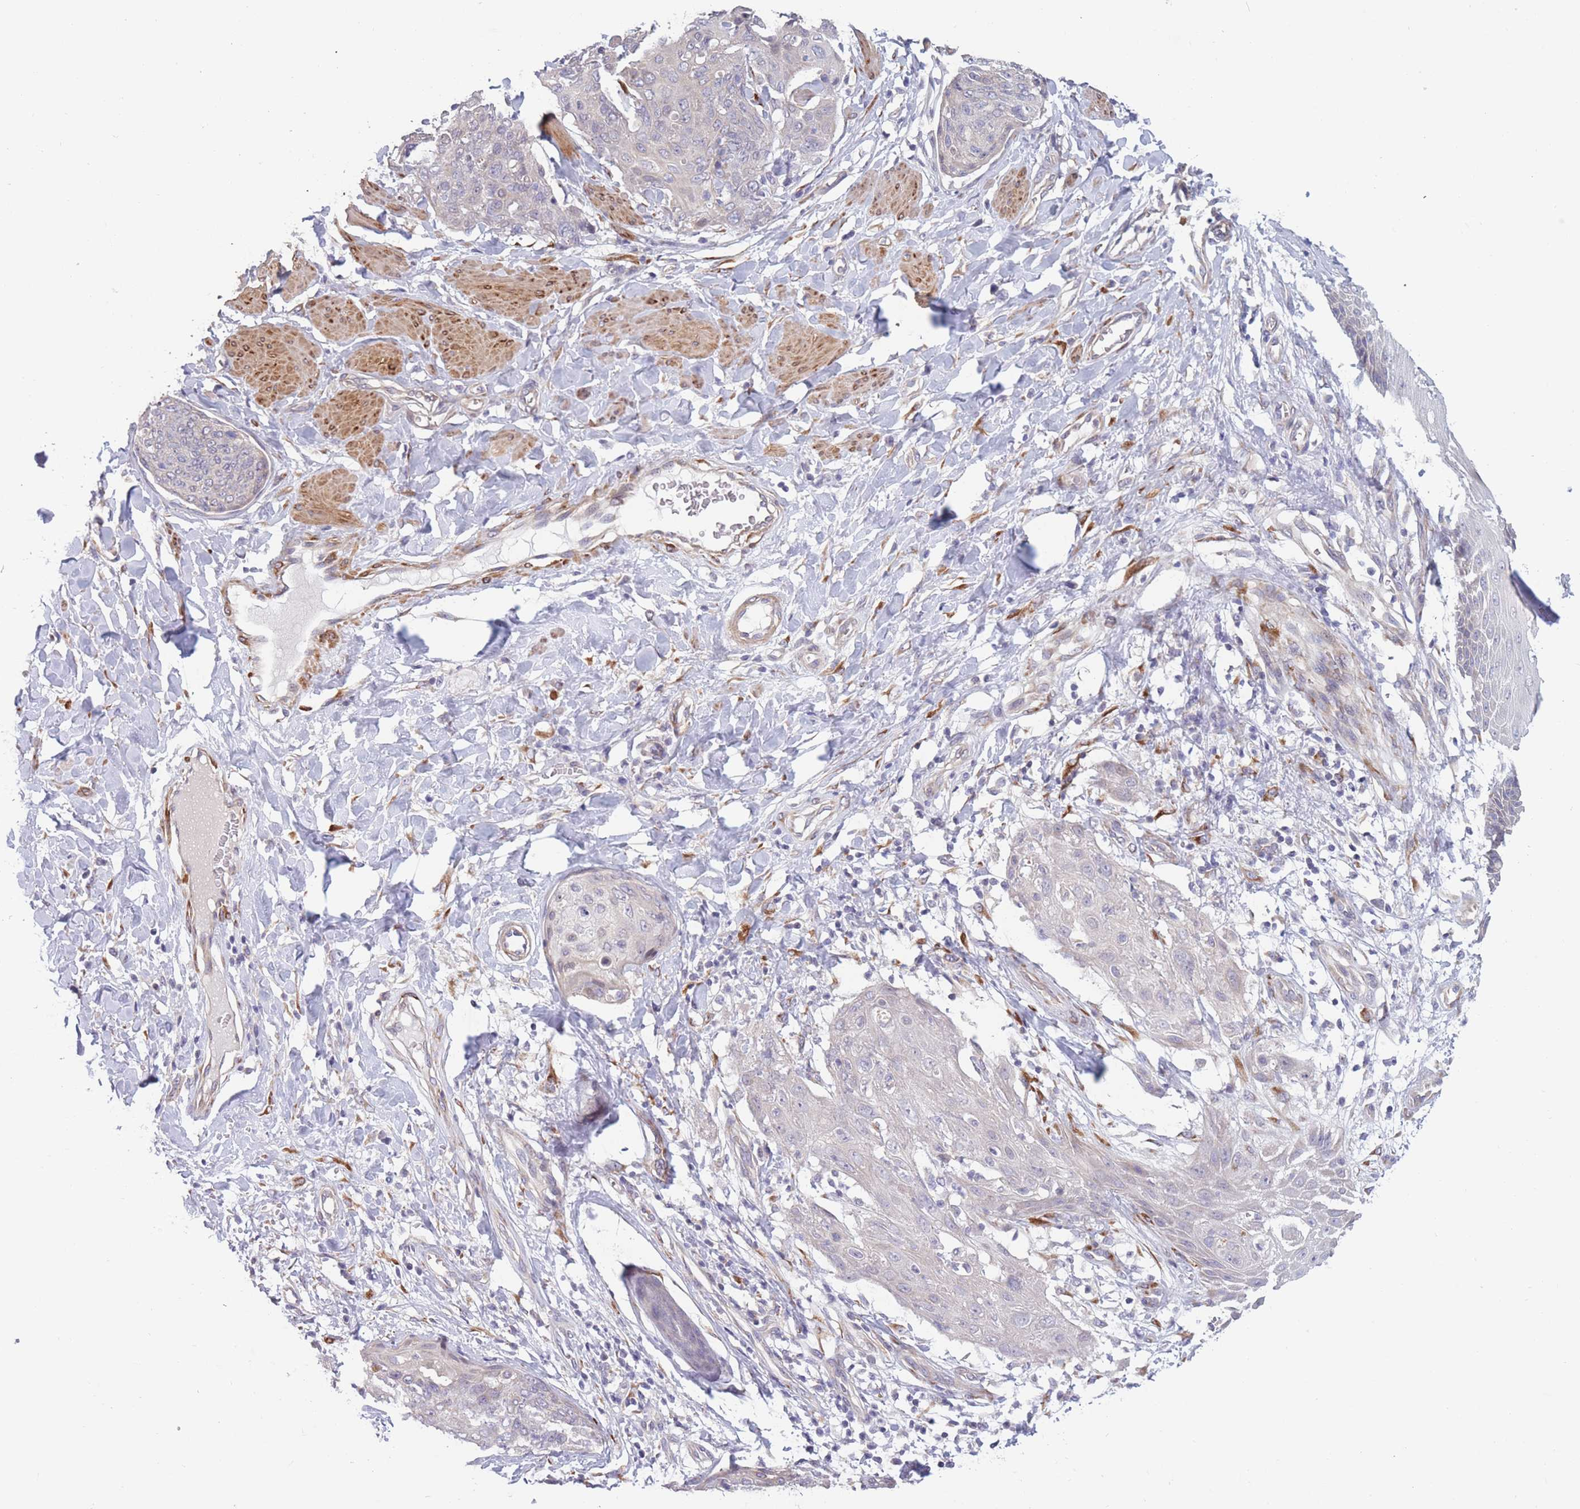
{"staining": {"intensity": "negative", "quantity": "none", "location": "none"}, "tissue": "skin cancer", "cell_type": "Tumor cells", "image_type": "cancer", "snomed": [{"axis": "morphology", "description": "Squamous cell carcinoma, NOS"}, {"axis": "topography", "description": "Skin"}, {"axis": "topography", "description": "Vulva"}], "caption": "This is an IHC micrograph of human skin squamous cell carcinoma. There is no expression in tumor cells.", "gene": "CCNQ", "patient": {"sex": "female", "age": 85}}